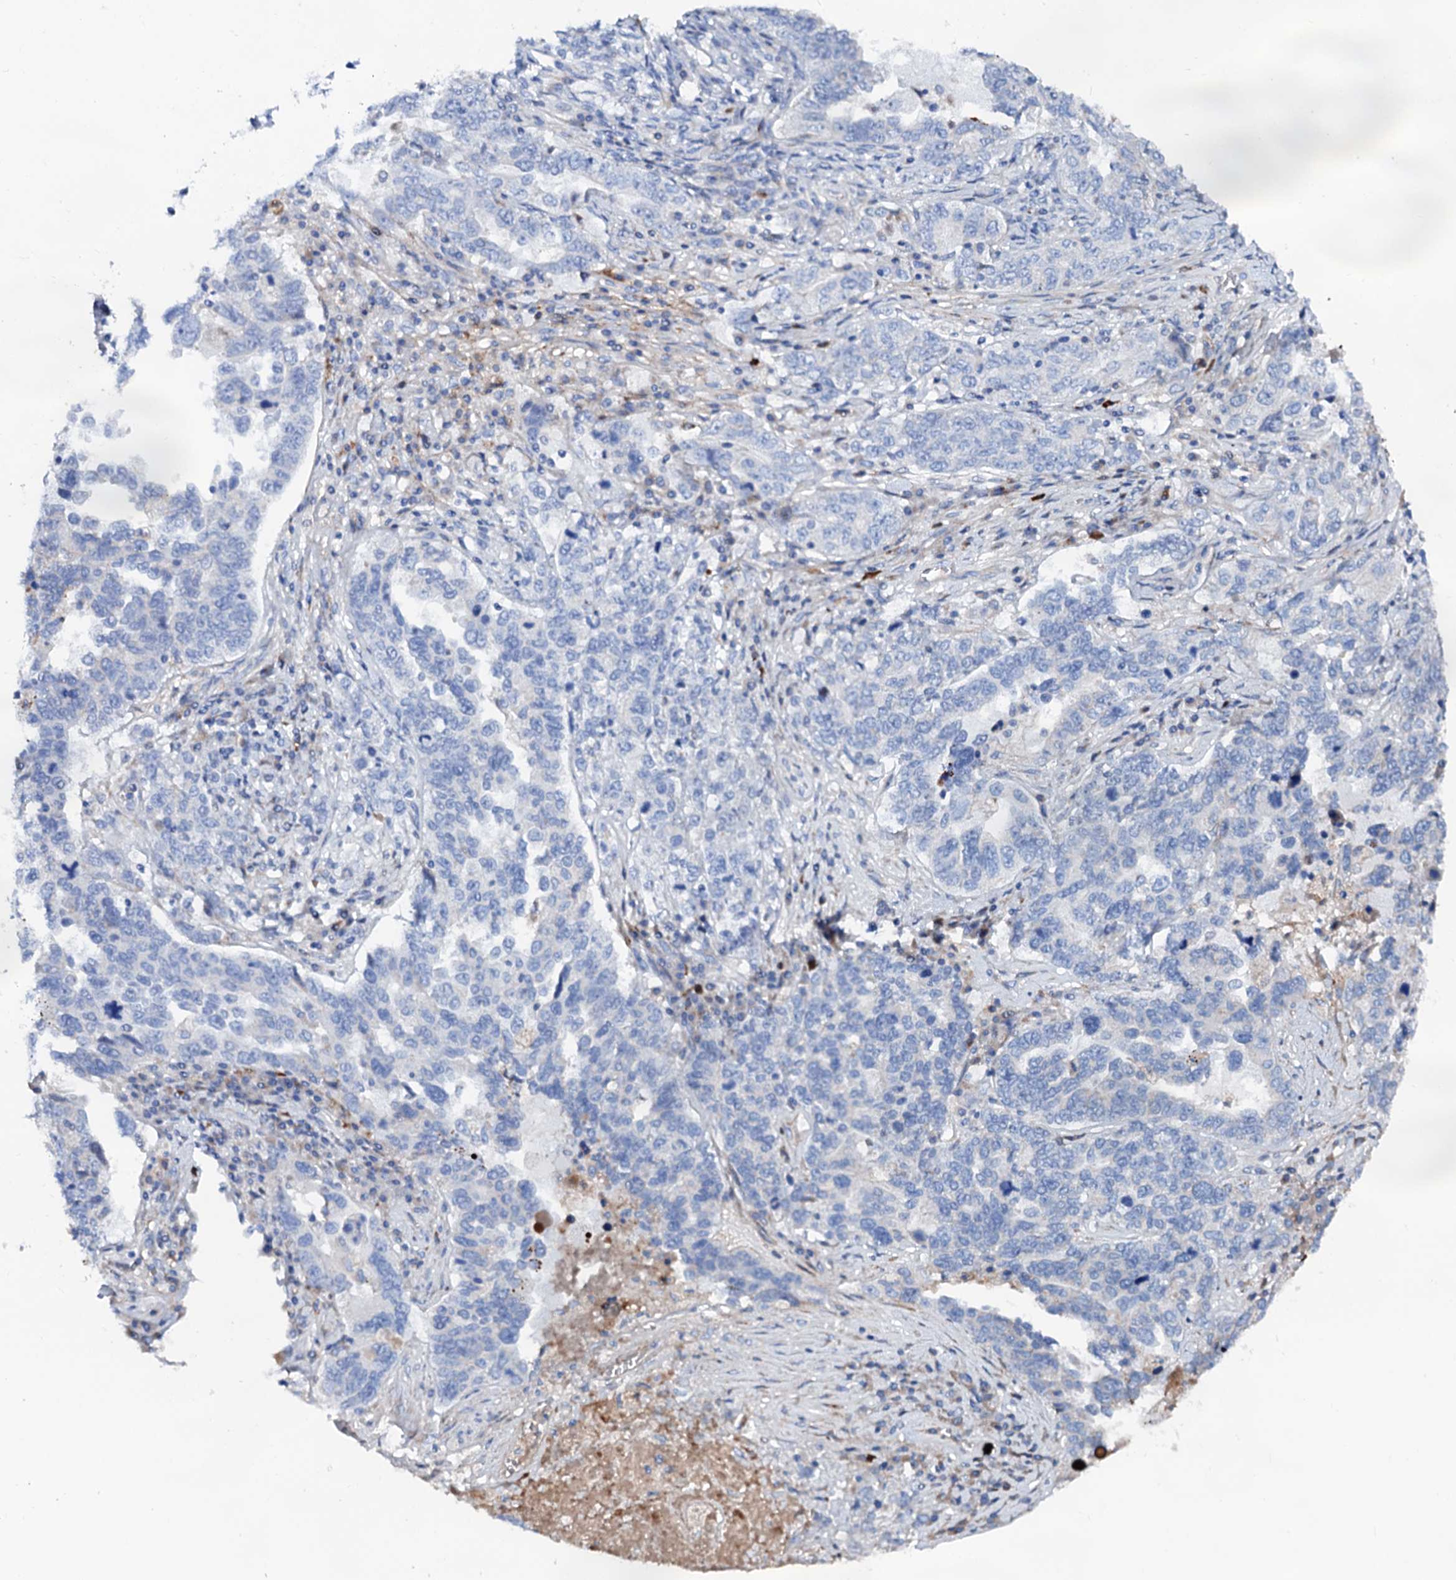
{"staining": {"intensity": "negative", "quantity": "none", "location": "none"}, "tissue": "ovarian cancer", "cell_type": "Tumor cells", "image_type": "cancer", "snomed": [{"axis": "morphology", "description": "Carcinoma, endometroid"}, {"axis": "topography", "description": "Ovary"}], "caption": "Tumor cells show no significant protein expression in ovarian endometroid carcinoma.", "gene": "SLC10A7", "patient": {"sex": "female", "age": 62}}